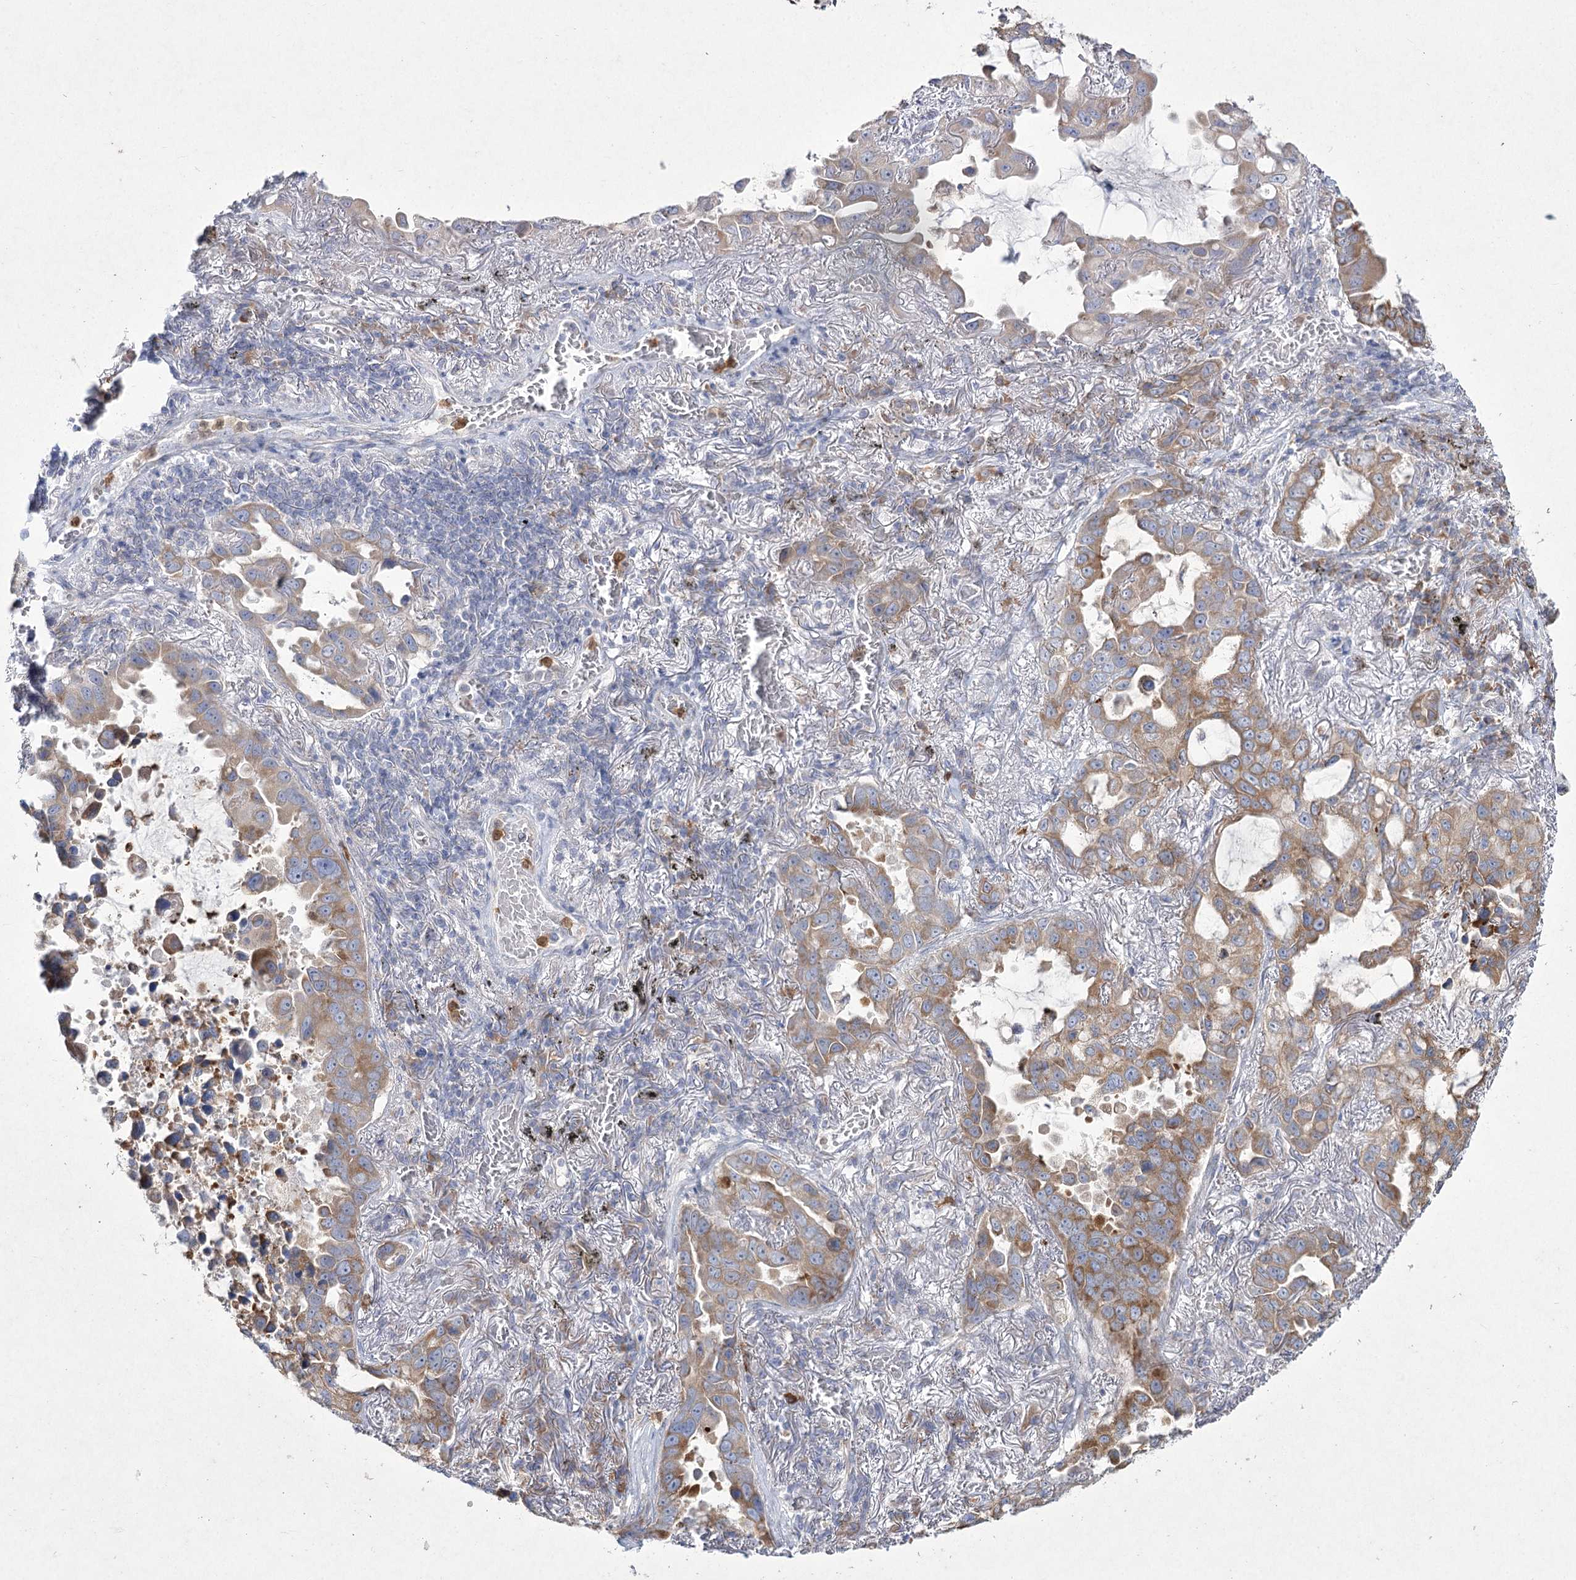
{"staining": {"intensity": "moderate", "quantity": ">75%", "location": "cytoplasmic/membranous"}, "tissue": "lung cancer", "cell_type": "Tumor cells", "image_type": "cancer", "snomed": [{"axis": "morphology", "description": "Adenocarcinoma, NOS"}, {"axis": "topography", "description": "Lung"}], "caption": "Protein staining of lung cancer tissue demonstrates moderate cytoplasmic/membranous staining in about >75% of tumor cells.", "gene": "NIPAL4", "patient": {"sex": "male", "age": 64}}